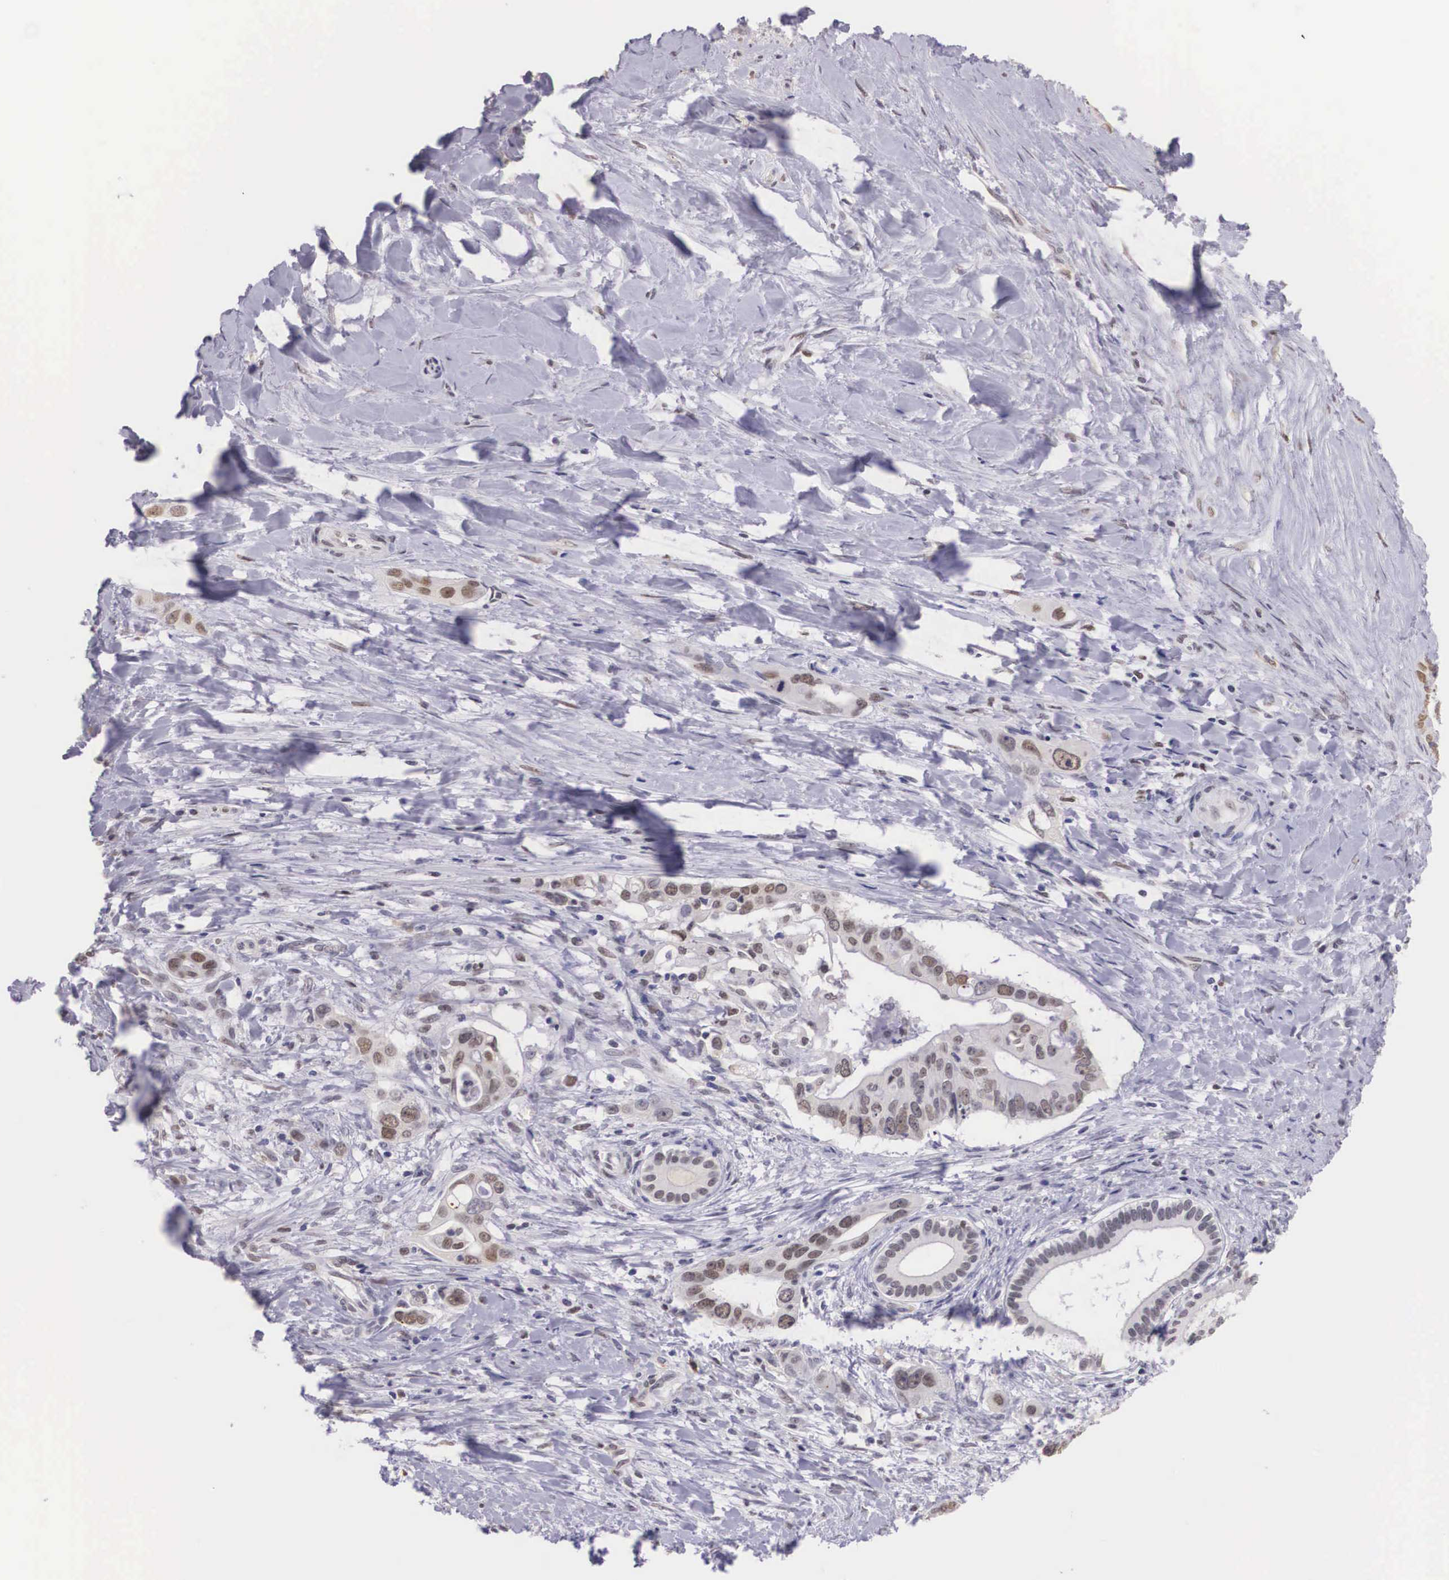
{"staining": {"intensity": "moderate", "quantity": ">75%", "location": "nuclear"}, "tissue": "liver cancer", "cell_type": "Tumor cells", "image_type": "cancer", "snomed": [{"axis": "morphology", "description": "Cholangiocarcinoma"}, {"axis": "topography", "description": "Liver"}], "caption": "A photomicrograph of human liver cholangiocarcinoma stained for a protein shows moderate nuclear brown staining in tumor cells. Using DAB (3,3'-diaminobenzidine) (brown) and hematoxylin (blue) stains, captured at high magnification using brightfield microscopy.", "gene": "ETV6", "patient": {"sex": "female", "age": 65}}